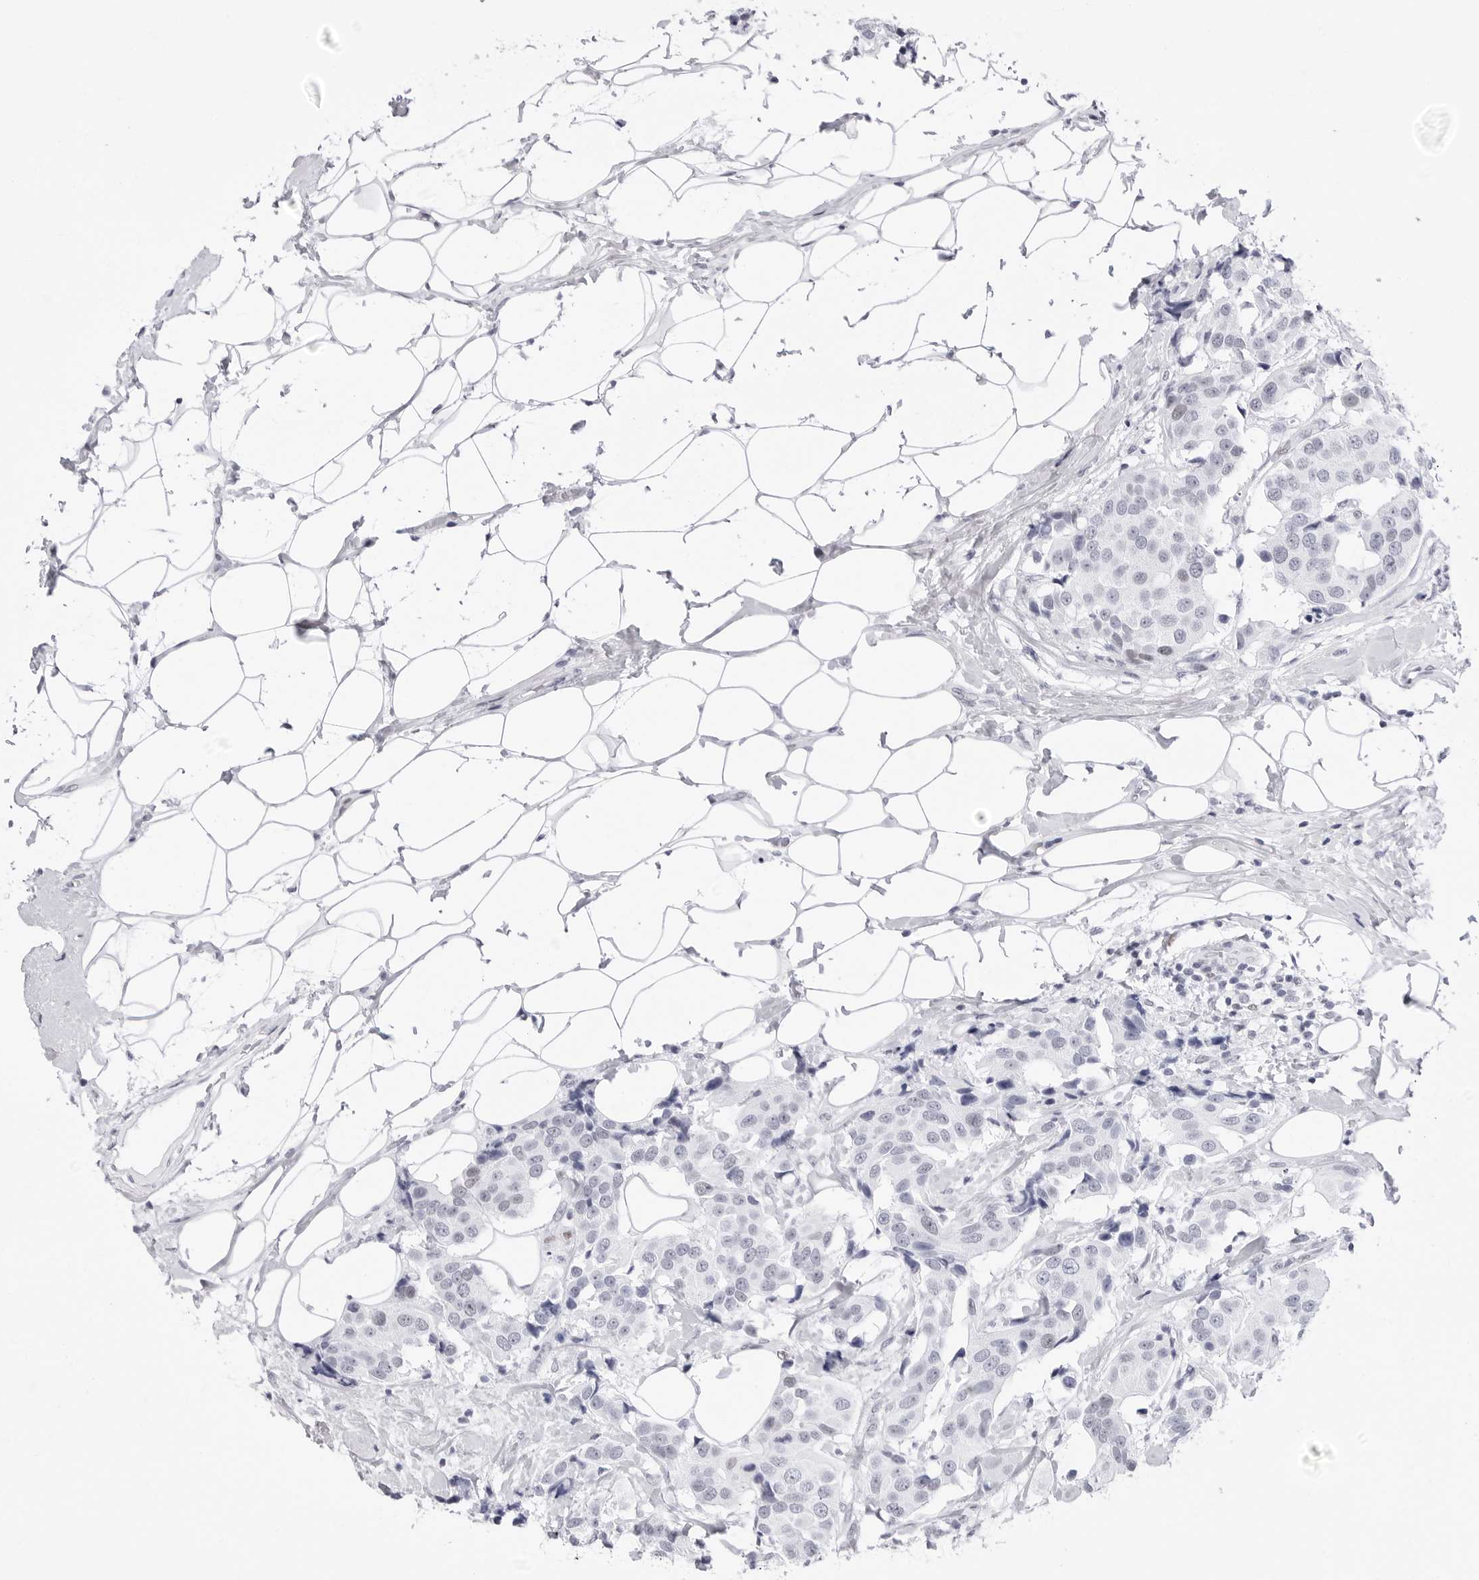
{"staining": {"intensity": "negative", "quantity": "none", "location": "none"}, "tissue": "breast cancer", "cell_type": "Tumor cells", "image_type": "cancer", "snomed": [{"axis": "morphology", "description": "Normal tissue, NOS"}, {"axis": "morphology", "description": "Duct carcinoma"}, {"axis": "topography", "description": "Breast"}], "caption": "An immunohistochemistry (IHC) image of breast invasive ductal carcinoma is shown. There is no staining in tumor cells of breast invasive ductal carcinoma.", "gene": "NASP", "patient": {"sex": "female", "age": 39}}